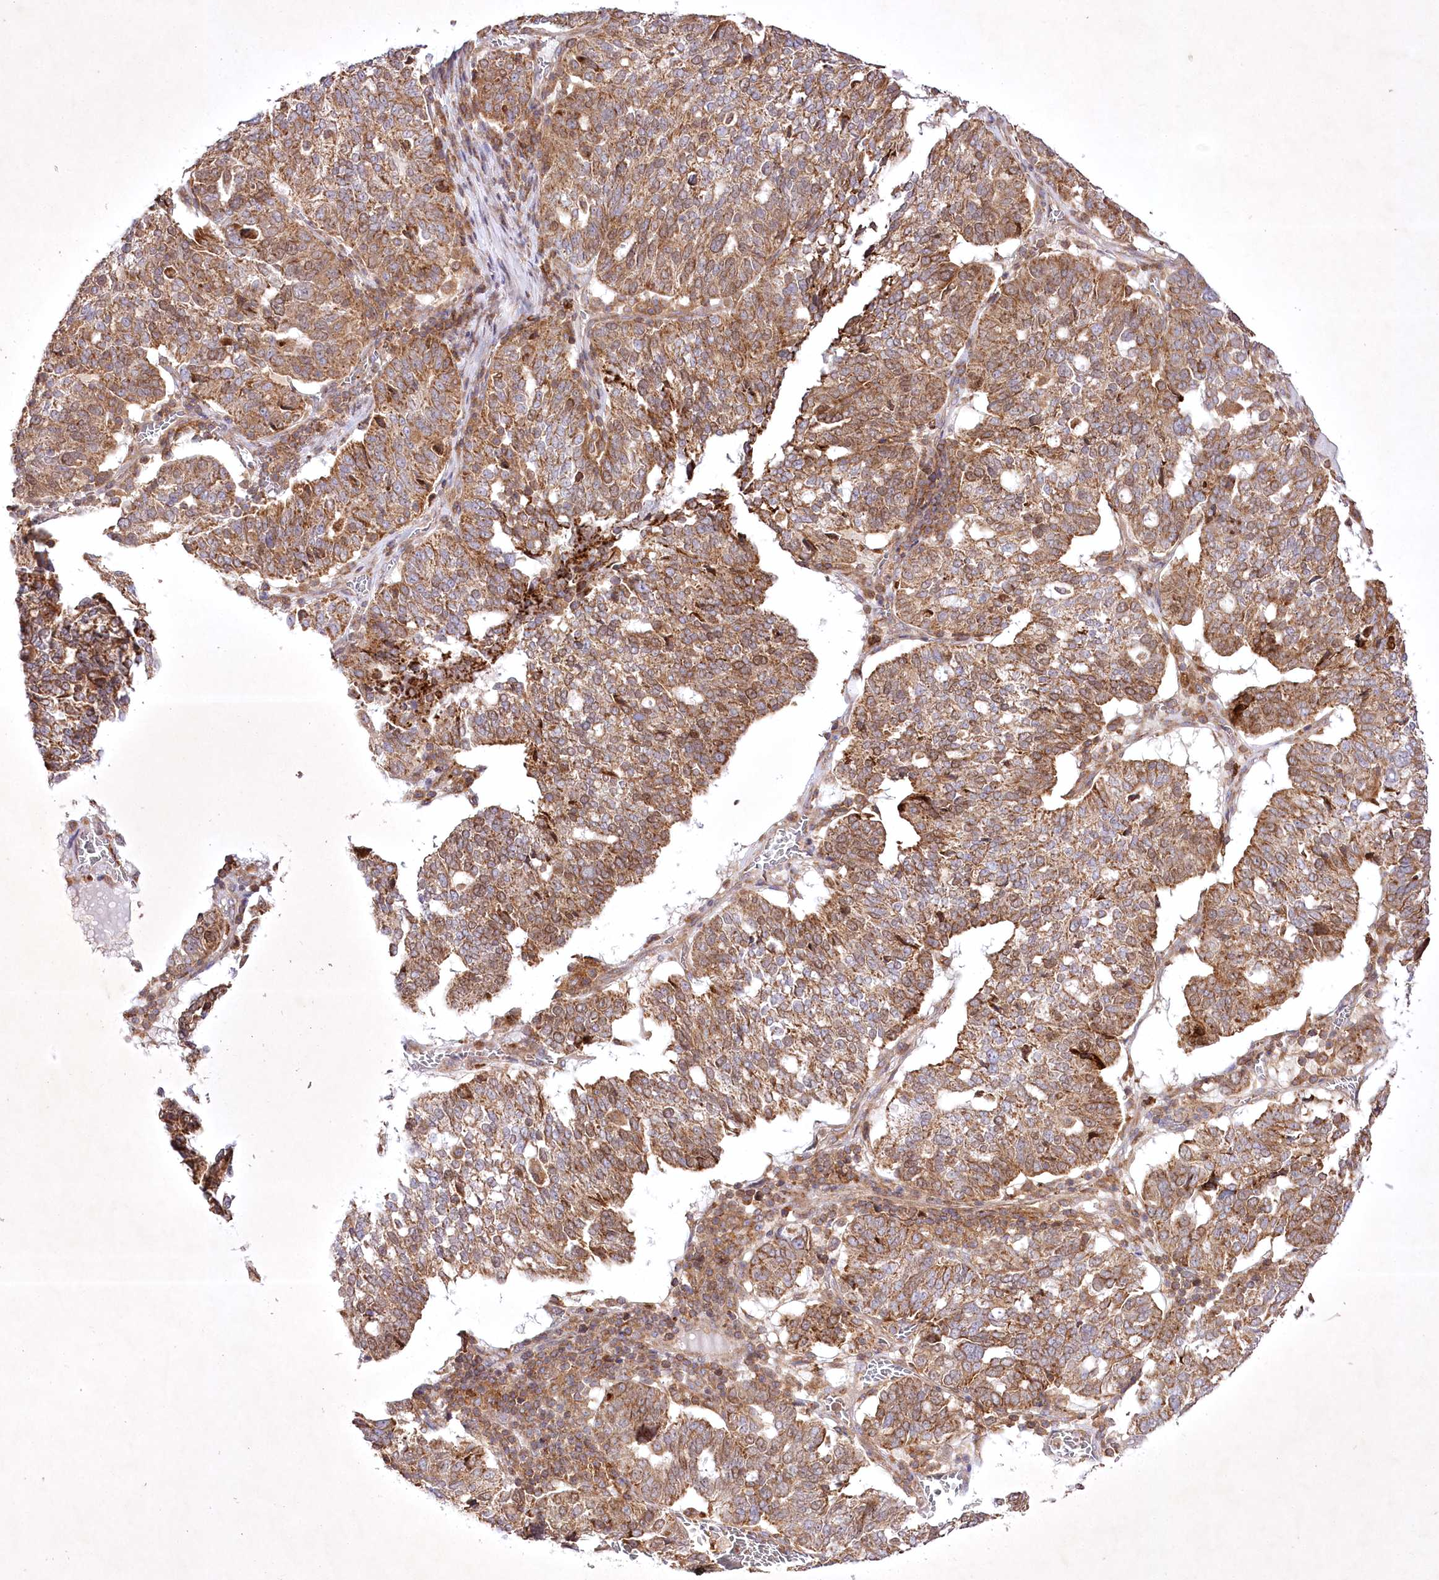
{"staining": {"intensity": "strong", "quantity": ">75%", "location": "cytoplasmic/membranous"}, "tissue": "ovarian cancer", "cell_type": "Tumor cells", "image_type": "cancer", "snomed": [{"axis": "morphology", "description": "Cystadenocarcinoma, serous, NOS"}, {"axis": "topography", "description": "Ovary"}], "caption": "Ovarian serous cystadenocarcinoma stained with DAB (3,3'-diaminobenzidine) IHC reveals high levels of strong cytoplasmic/membranous positivity in about >75% of tumor cells.", "gene": "OPA1", "patient": {"sex": "female", "age": 59}}